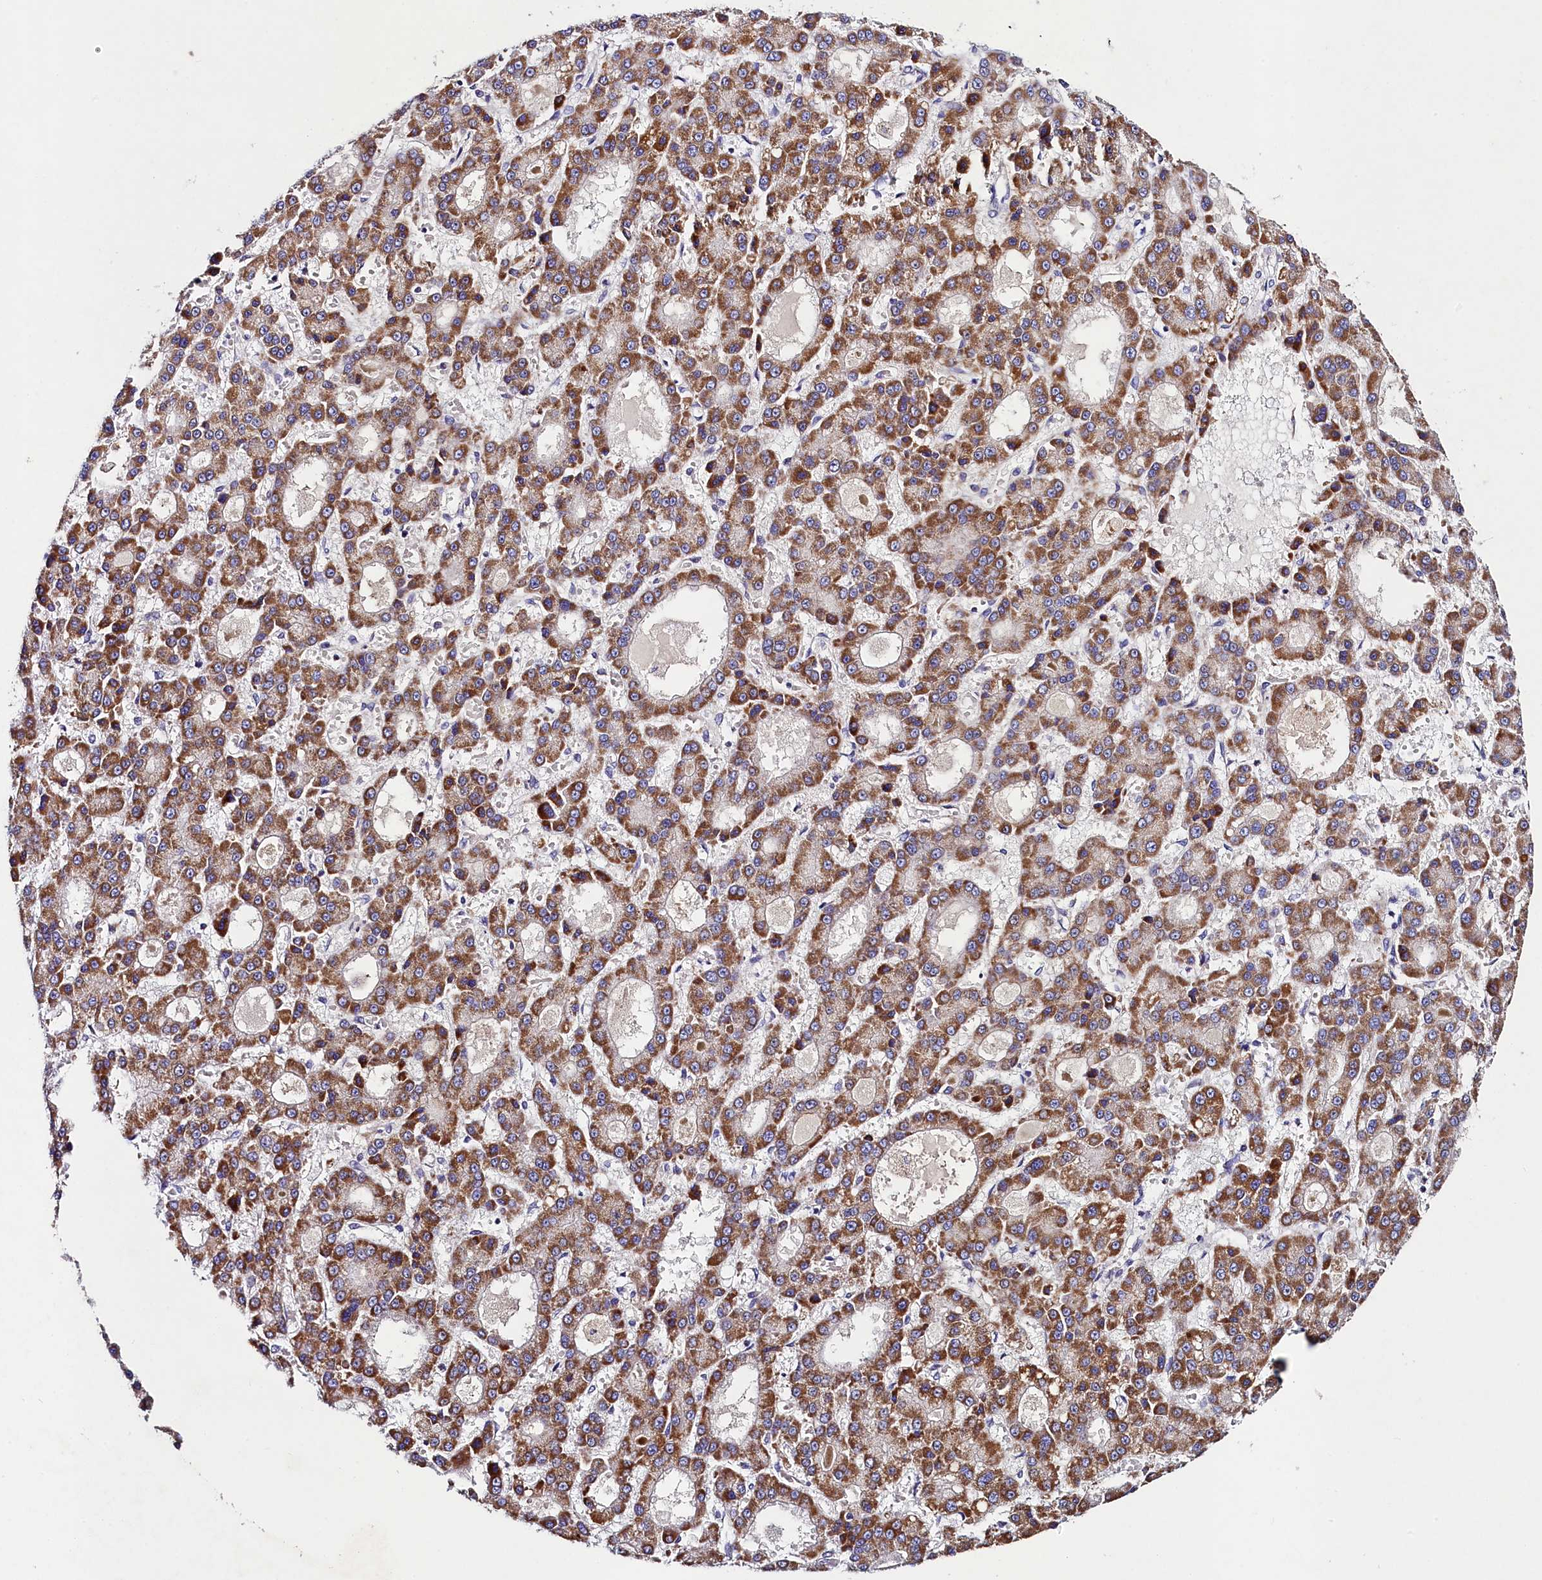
{"staining": {"intensity": "moderate", "quantity": ">75%", "location": "cytoplasmic/membranous"}, "tissue": "liver cancer", "cell_type": "Tumor cells", "image_type": "cancer", "snomed": [{"axis": "morphology", "description": "Carcinoma, Hepatocellular, NOS"}, {"axis": "topography", "description": "Liver"}], "caption": "Moderate cytoplasmic/membranous staining is present in approximately >75% of tumor cells in liver cancer. (Stains: DAB (3,3'-diaminobenzidine) in brown, nuclei in blue, Microscopy: brightfield microscopy at high magnification).", "gene": "FXYD6", "patient": {"sex": "male", "age": 70}}